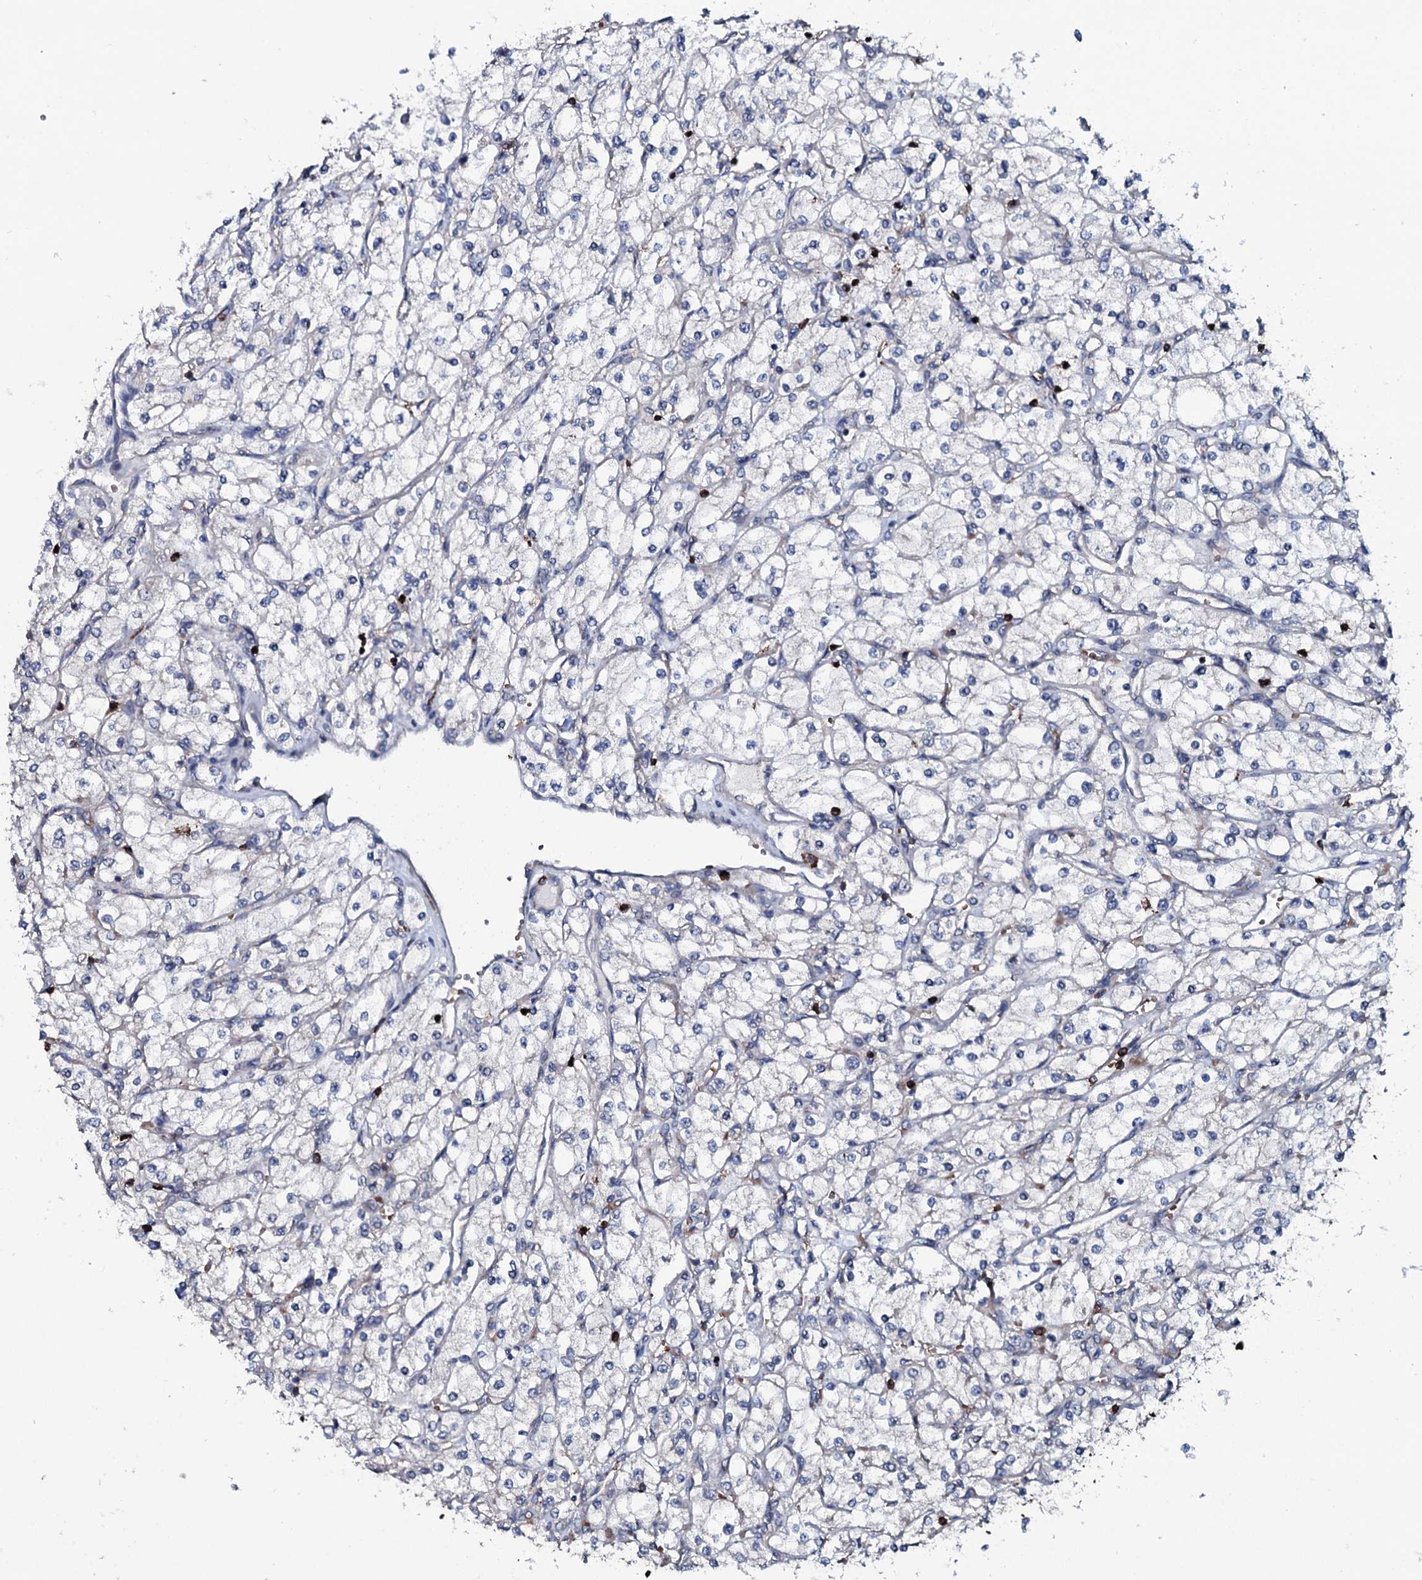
{"staining": {"intensity": "negative", "quantity": "none", "location": "none"}, "tissue": "renal cancer", "cell_type": "Tumor cells", "image_type": "cancer", "snomed": [{"axis": "morphology", "description": "Adenocarcinoma, NOS"}, {"axis": "topography", "description": "Kidney"}], "caption": "DAB (3,3'-diaminobenzidine) immunohistochemical staining of human adenocarcinoma (renal) shows no significant staining in tumor cells.", "gene": "OGFOD2", "patient": {"sex": "male", "age": 80}}